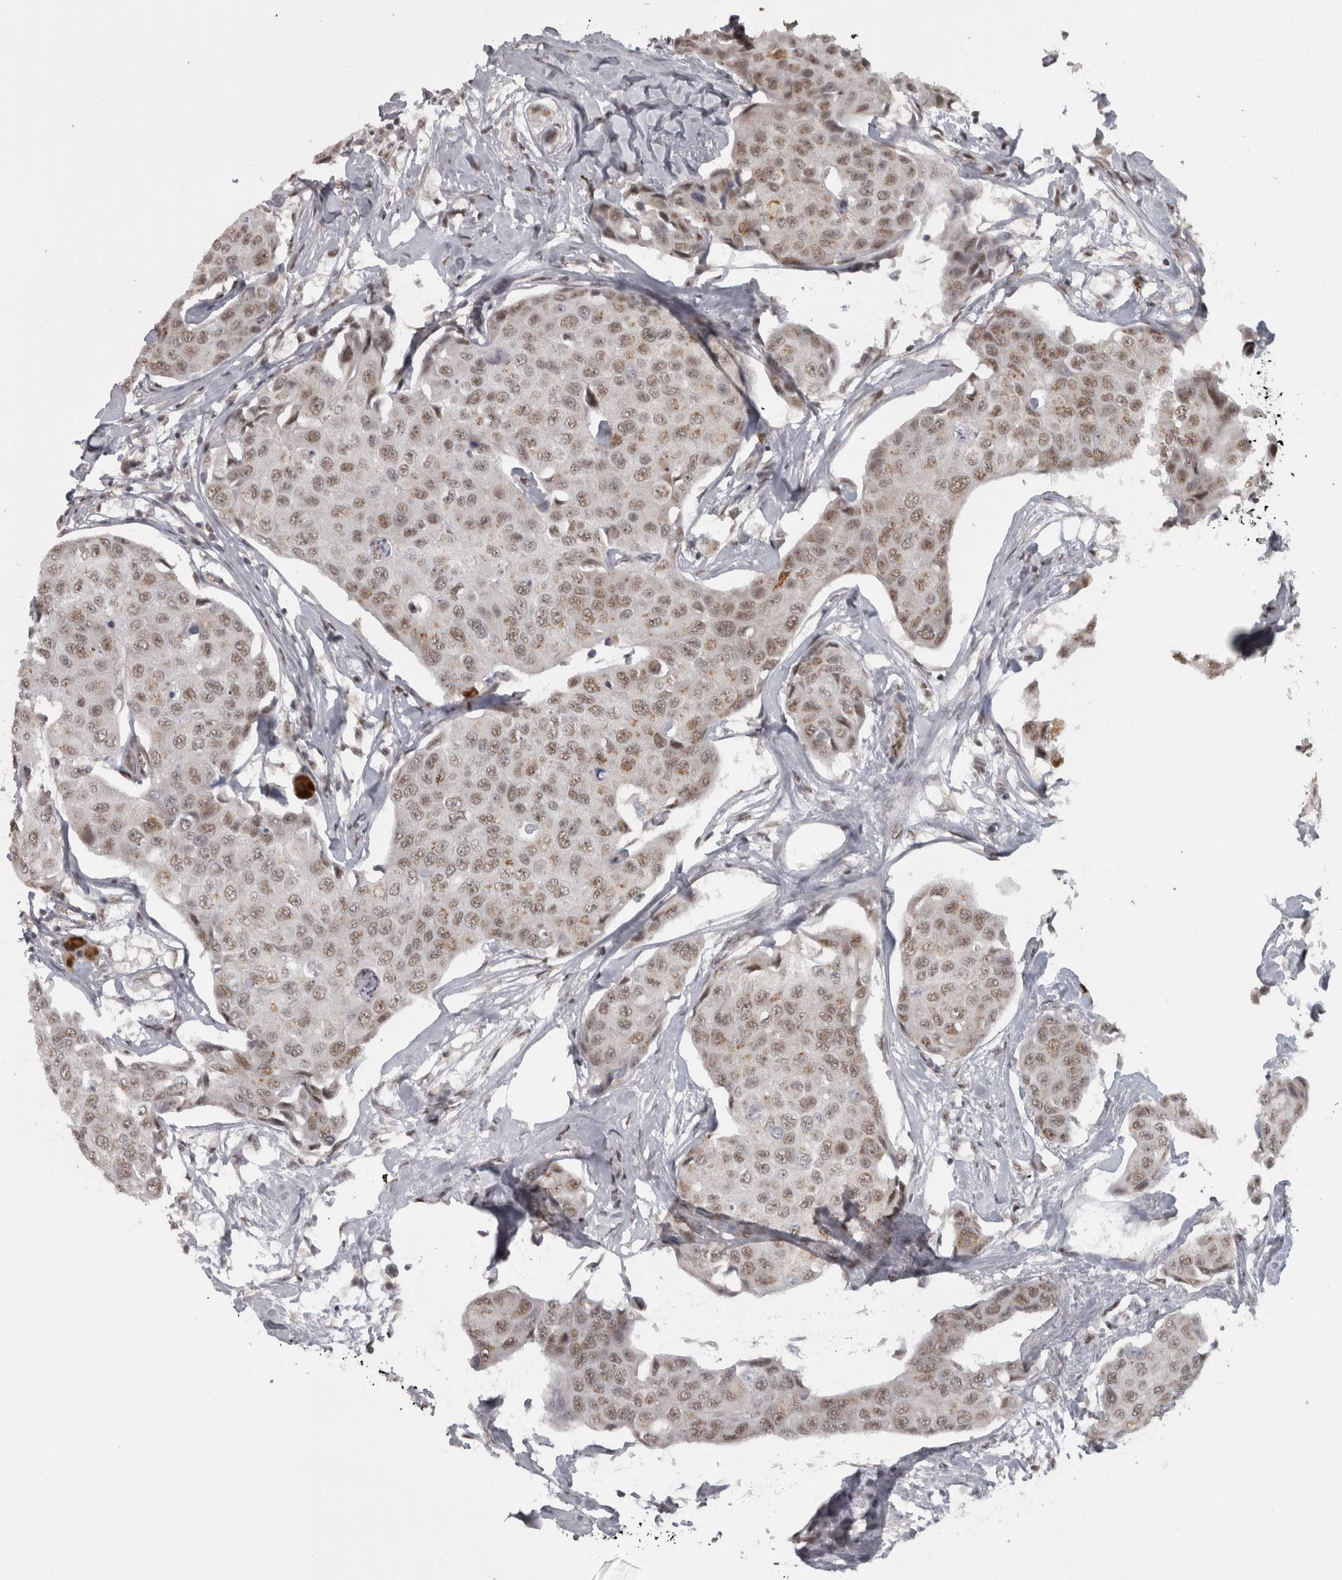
{"staining": {"intensity": "weak", "quantity": ">75%", "location": "cytoplasmic/membranous,nuclear"}, "tissue": "breast cancer", "cell_type": "Tumor cells", "image_type": "cancer", "snomed": [{"axis": "morphology", "description": "Duct carcinoma"}, {"axis": "topography", "description": "Breast"}], "caption": "Protein expression analysis of breast intraductal carcinoma shows weak cytoplasmic/membranous and nuclear expression in about >75% of tumor cells.", "gene": "MICU3", "patient": {"sex": "female", "age": 80}}